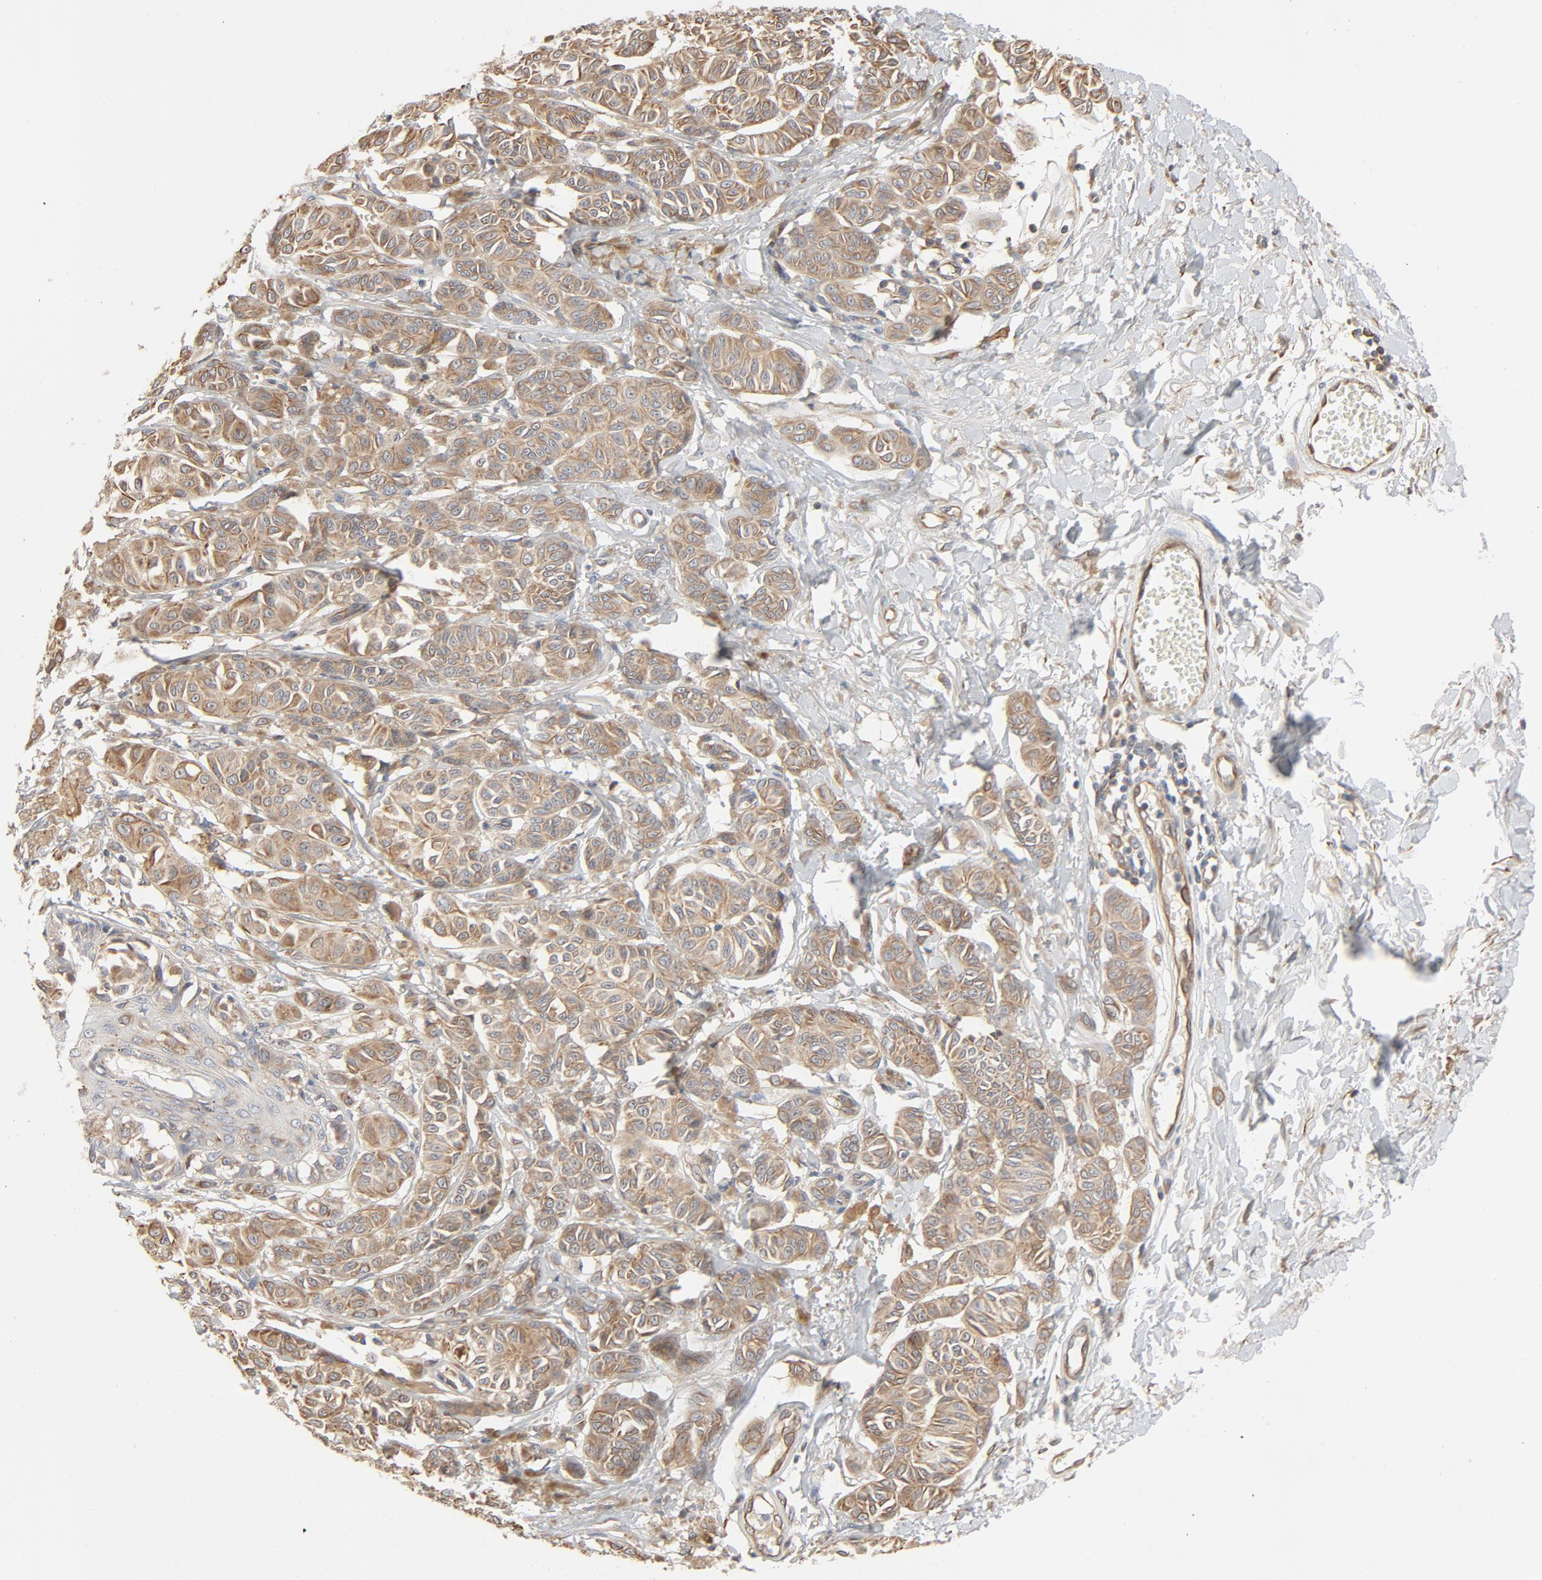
{"staining": {"intensity": "moderate", "quantity": ">75%", "location": "cytoplasmic/membranous"}, "tissue": "melanoma", "cell_type": "Tumor cells", "image_type": "cancer", "snomed": [{"axis": "morphology", "description": "Malignant melanoma, NOS"}, {"axis": "topography", "description": "Skin"}], "caption": "High-magnification brightfield microscopy of melanoma stained with DAB (3,3'-diaminobenzidine) (brown) and counterstained with hematoxylin (blue). tumor cells exhibit moderate cytoplasmic/membranous positivity is seen in about>75% of cells. Nuclei are stained in blue.", "gene": "TRIOBP", "patient": {"sex": "male", "age": 76}}